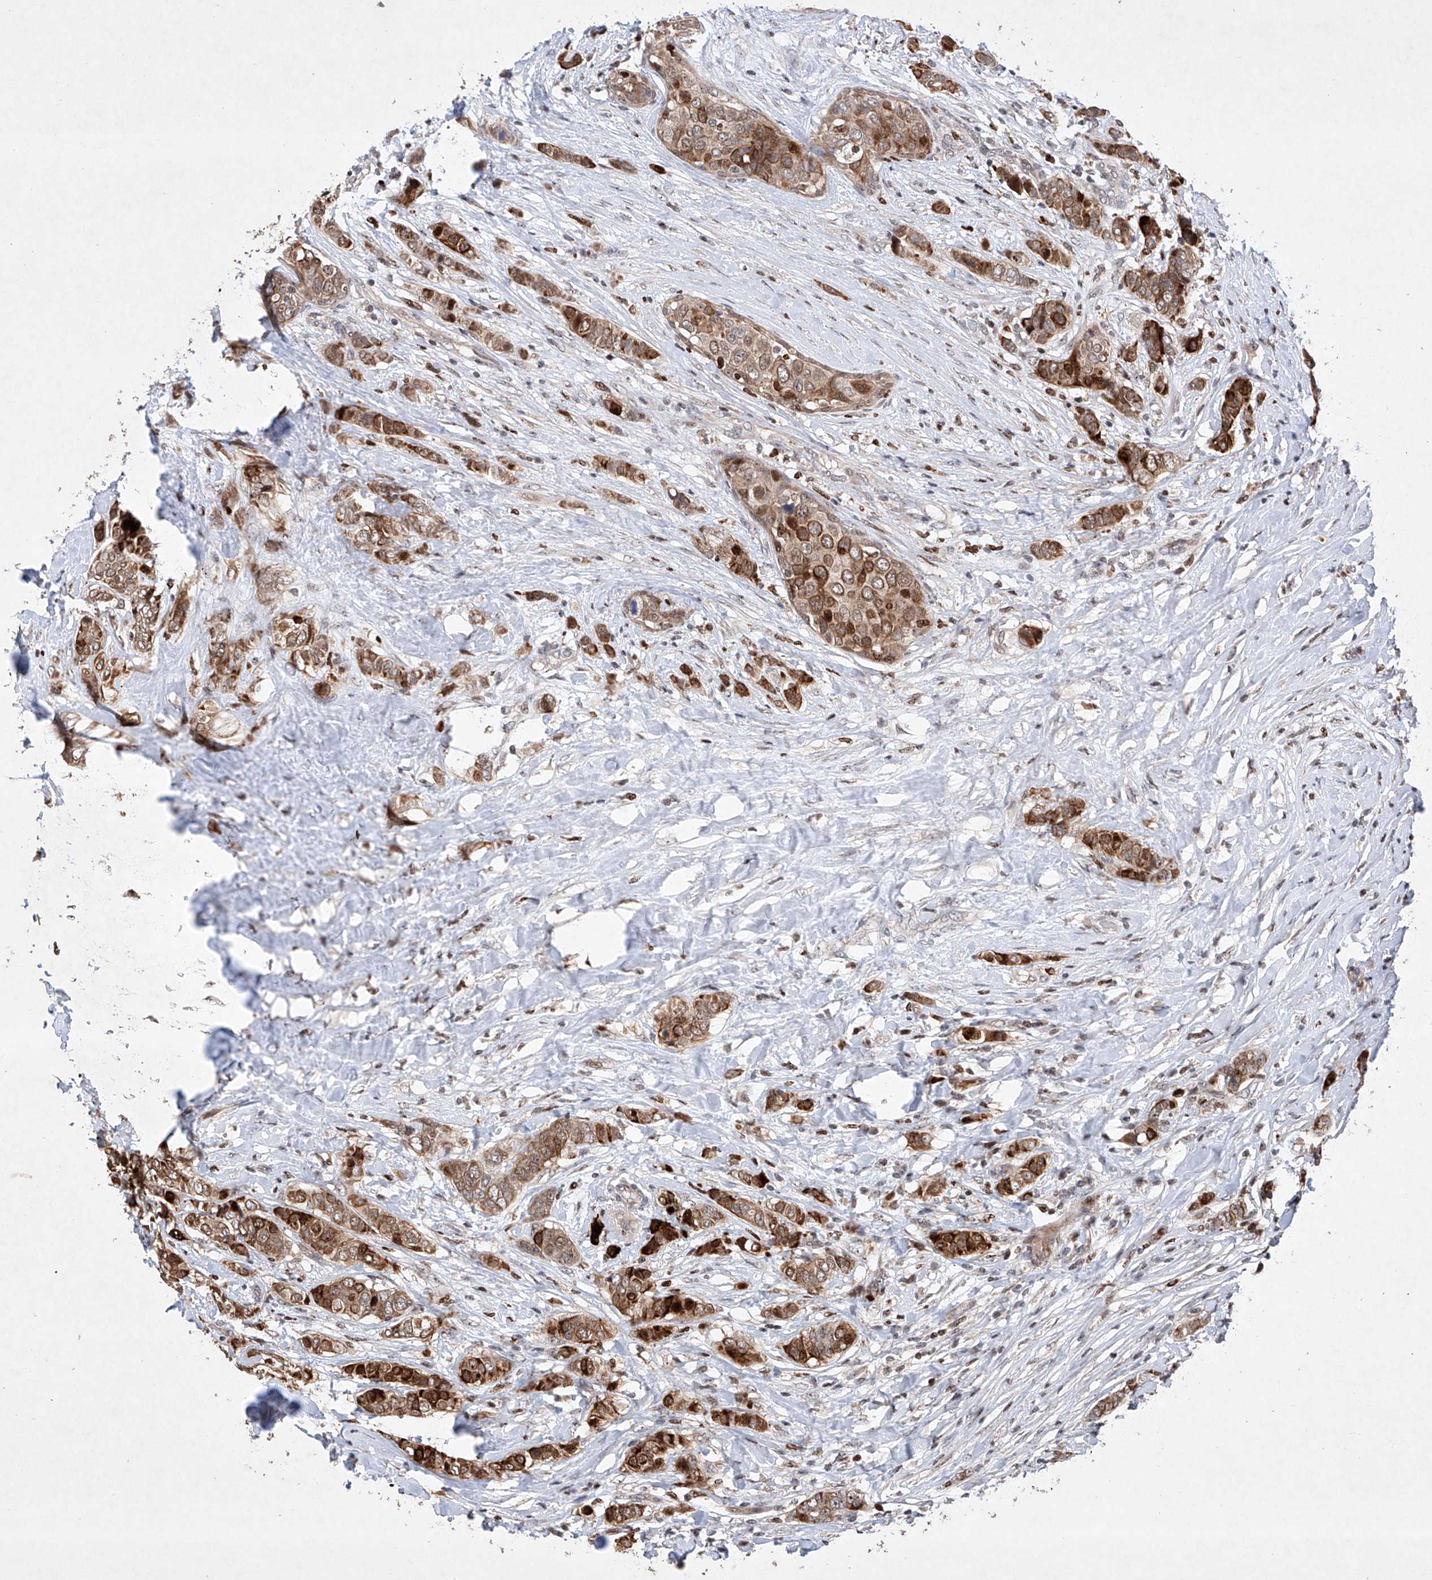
{"staining": {"intensity": "strong", "quantity": "25%-75%", "location": "cytoplasmic/membranous,nuclear"}, "tissue": "breast cancer", "cell_type": "Tumor cells", "image_type": "cancer", "snomed": [{"axis": "morphology", "description": "Lobular carcinoma"}, {"axis": "topography", "description": "Breast"}], "caption": "This histopathology image demonstrates lobular carcinoma (breast) stained with immunohistochemistry to label a protein in brown. The cytoplasmic/membranous and nuclear of tumor cells show strong positivity for the protein. Nuclei are counter-stained blue.", "gene": "AFG1L", "patient": {"sex": "female", "age": 51}}